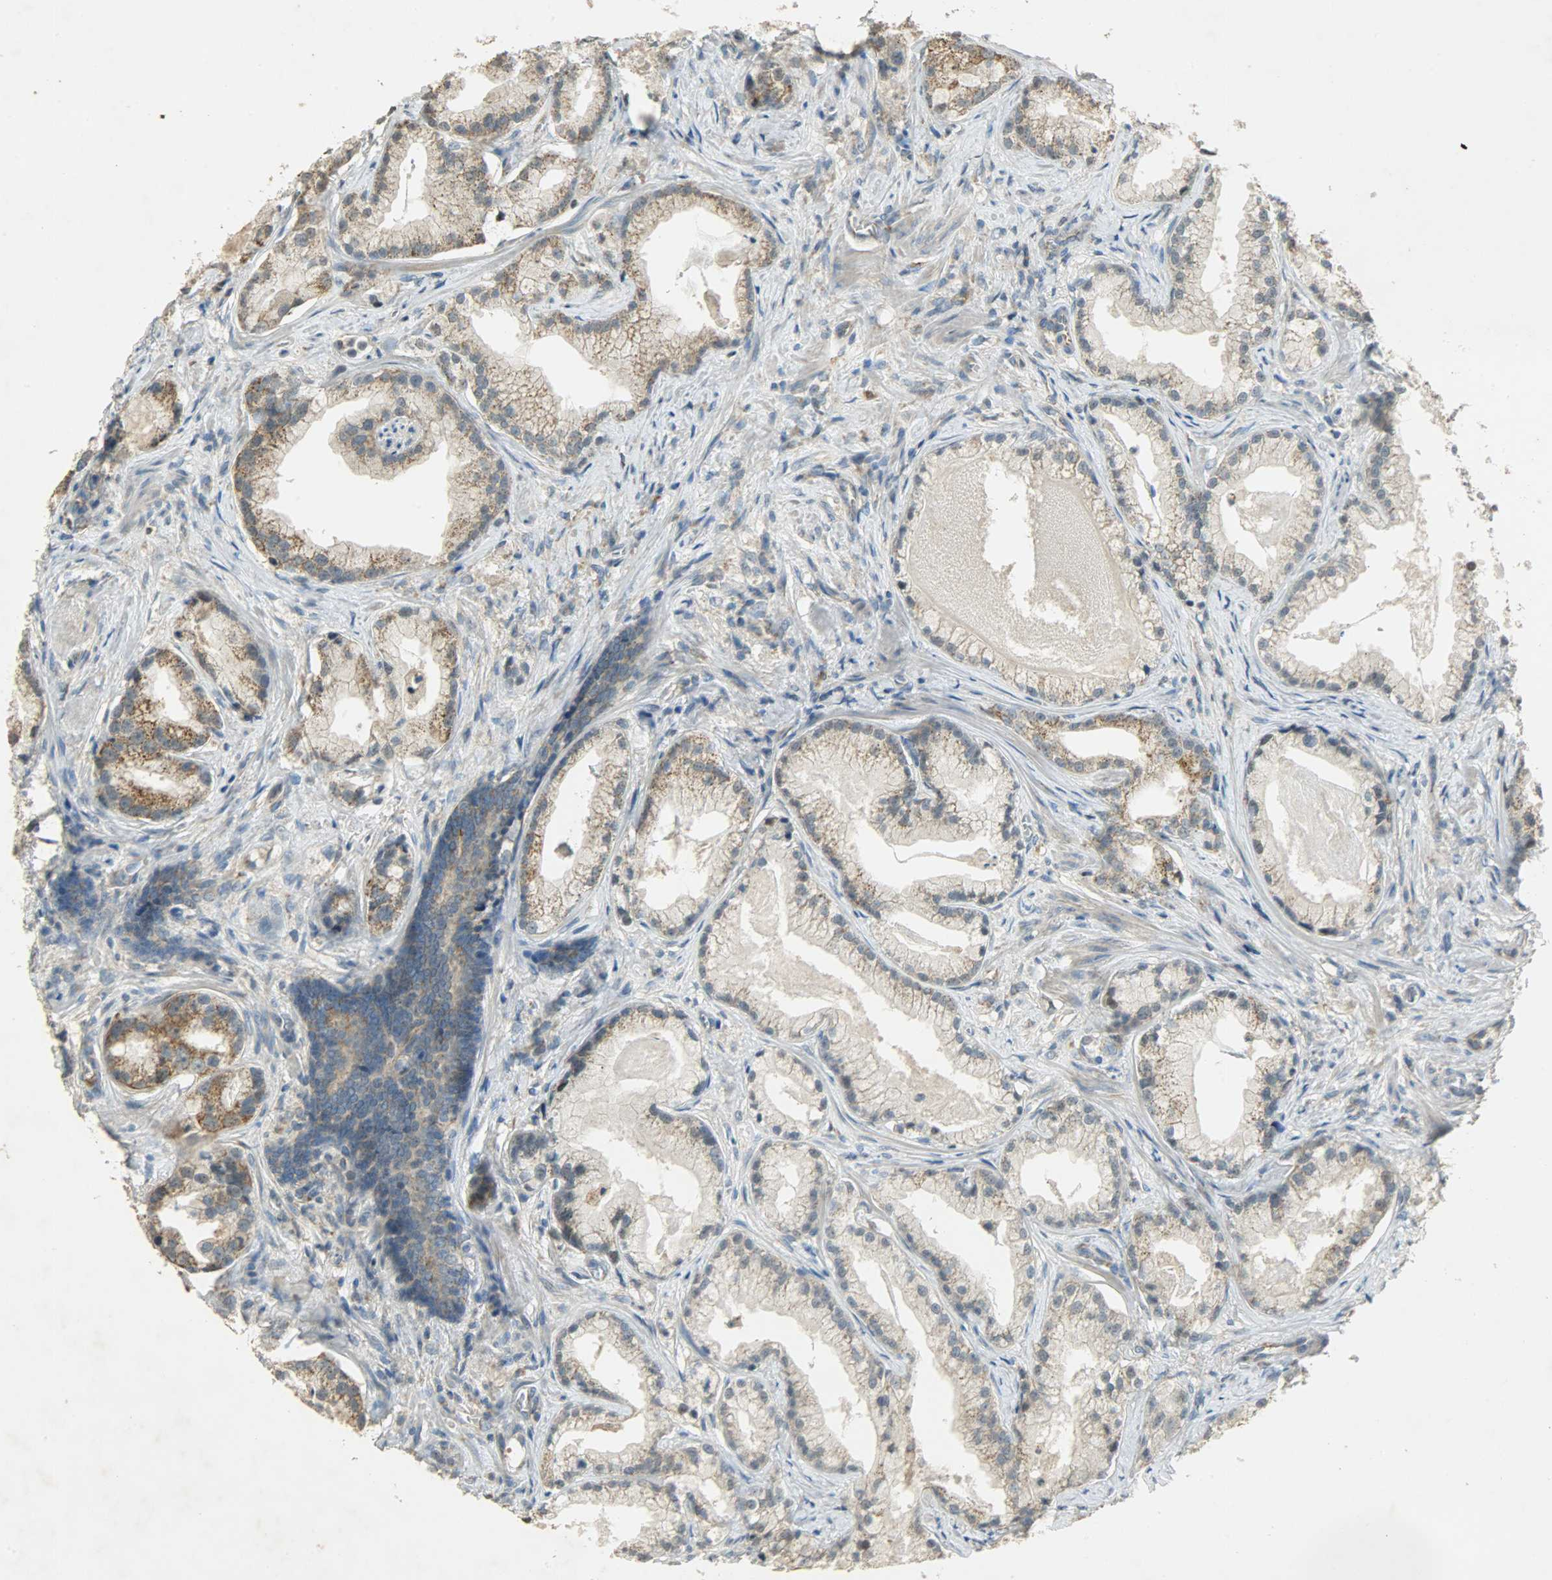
{"staining": {"intensity": "moderate", "quantity": ">75%", "location": "cytoplasmic/membranous"}, "tissue": "prostate cancer", "cell_type": "Tumor cells", "image_type": "cancer", "snomed": [{"axis": "morphology", "description": "Adenocarcinoma, Low grade"}, {"axis": "topography", "description": "Prostate"}], "caption": "Low-grade adenocarcinoma (prostate) tissue exhibits moderate cytoplasmic/membranous positivity in about >75% of tumor cells, visualized by immunohistochemistry.", "gene": "HDHD5", "patient": {"sex": "male", "age": 59}}